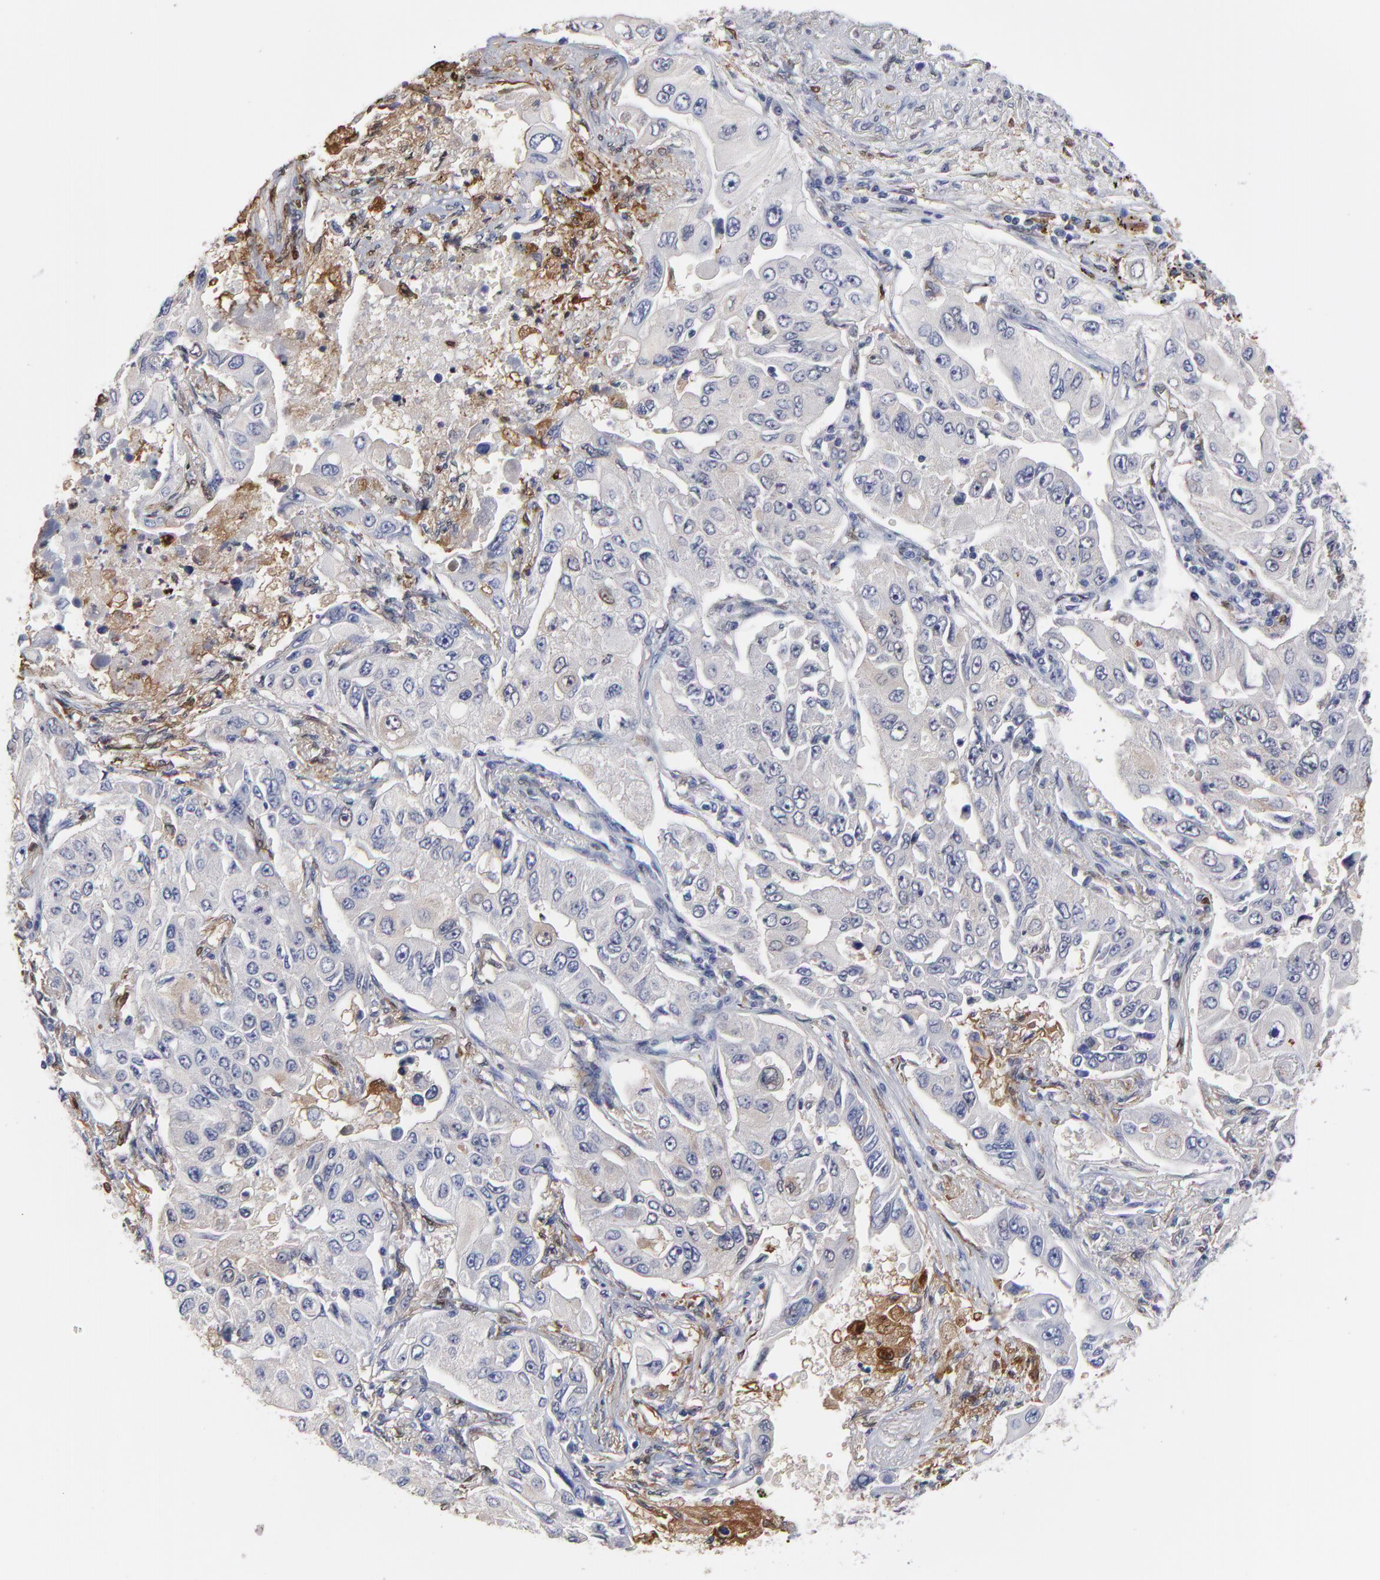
{"staining": {"intensity": "weak", "quantity": "<25%", "location": "nuclear"}, "tissue": "lung cancer", "cell_type": "Tumor cells", "image_type": "cancer", "snomed": [{"axis": "morphology", "description": "Adenocarcinoma, NOS"}, {"axis": "topography", "description": "Lung"}], "caption": "Tumor cells are negative for protein expression in human lung cancer (adenocarcinoma).", "gene": "SMARCA1", "patient": {"sex": "male", "age": 84}}